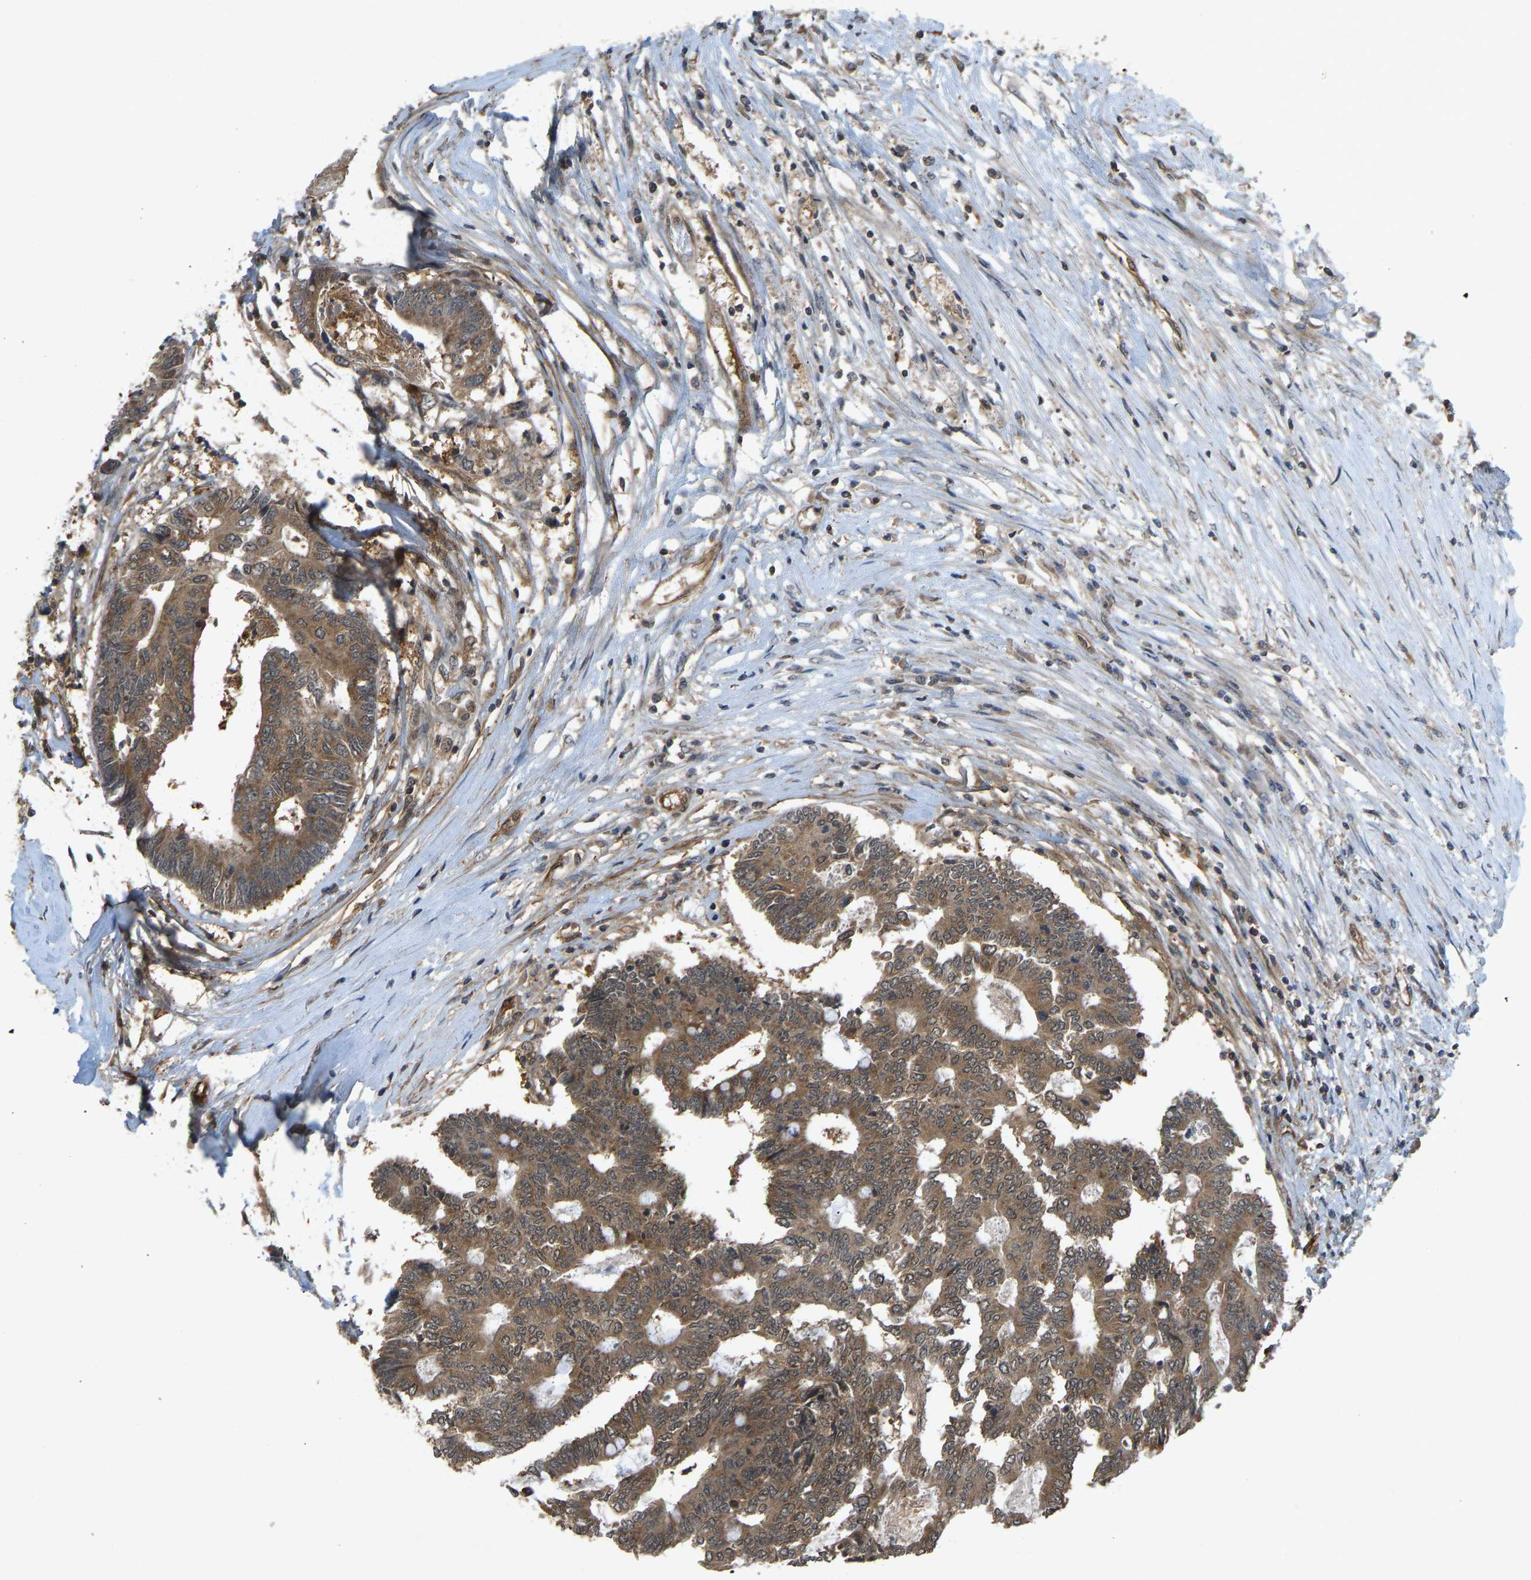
{"staining": {"intensity": "moderate", "quantity": ">75%", "location": "cytoplasmic/membranous"}, "tissue": "colorectal cancer", "cell_type": "Tumor cells", "image_type": "cancer", "snomed": [{"axis": "morphology", "description": "Adenocarcinoma, NOS"}, {"axis": "topography", "description": "Rectum"}], "caption": "Moderate cytoplasmic/membranous positivity for a protein is identified in about >75% of tumor cells of colorectal cancer using immunohistochemistry.", "gene": "CCT8", "patient": {"sex": "male", "age": 63}}